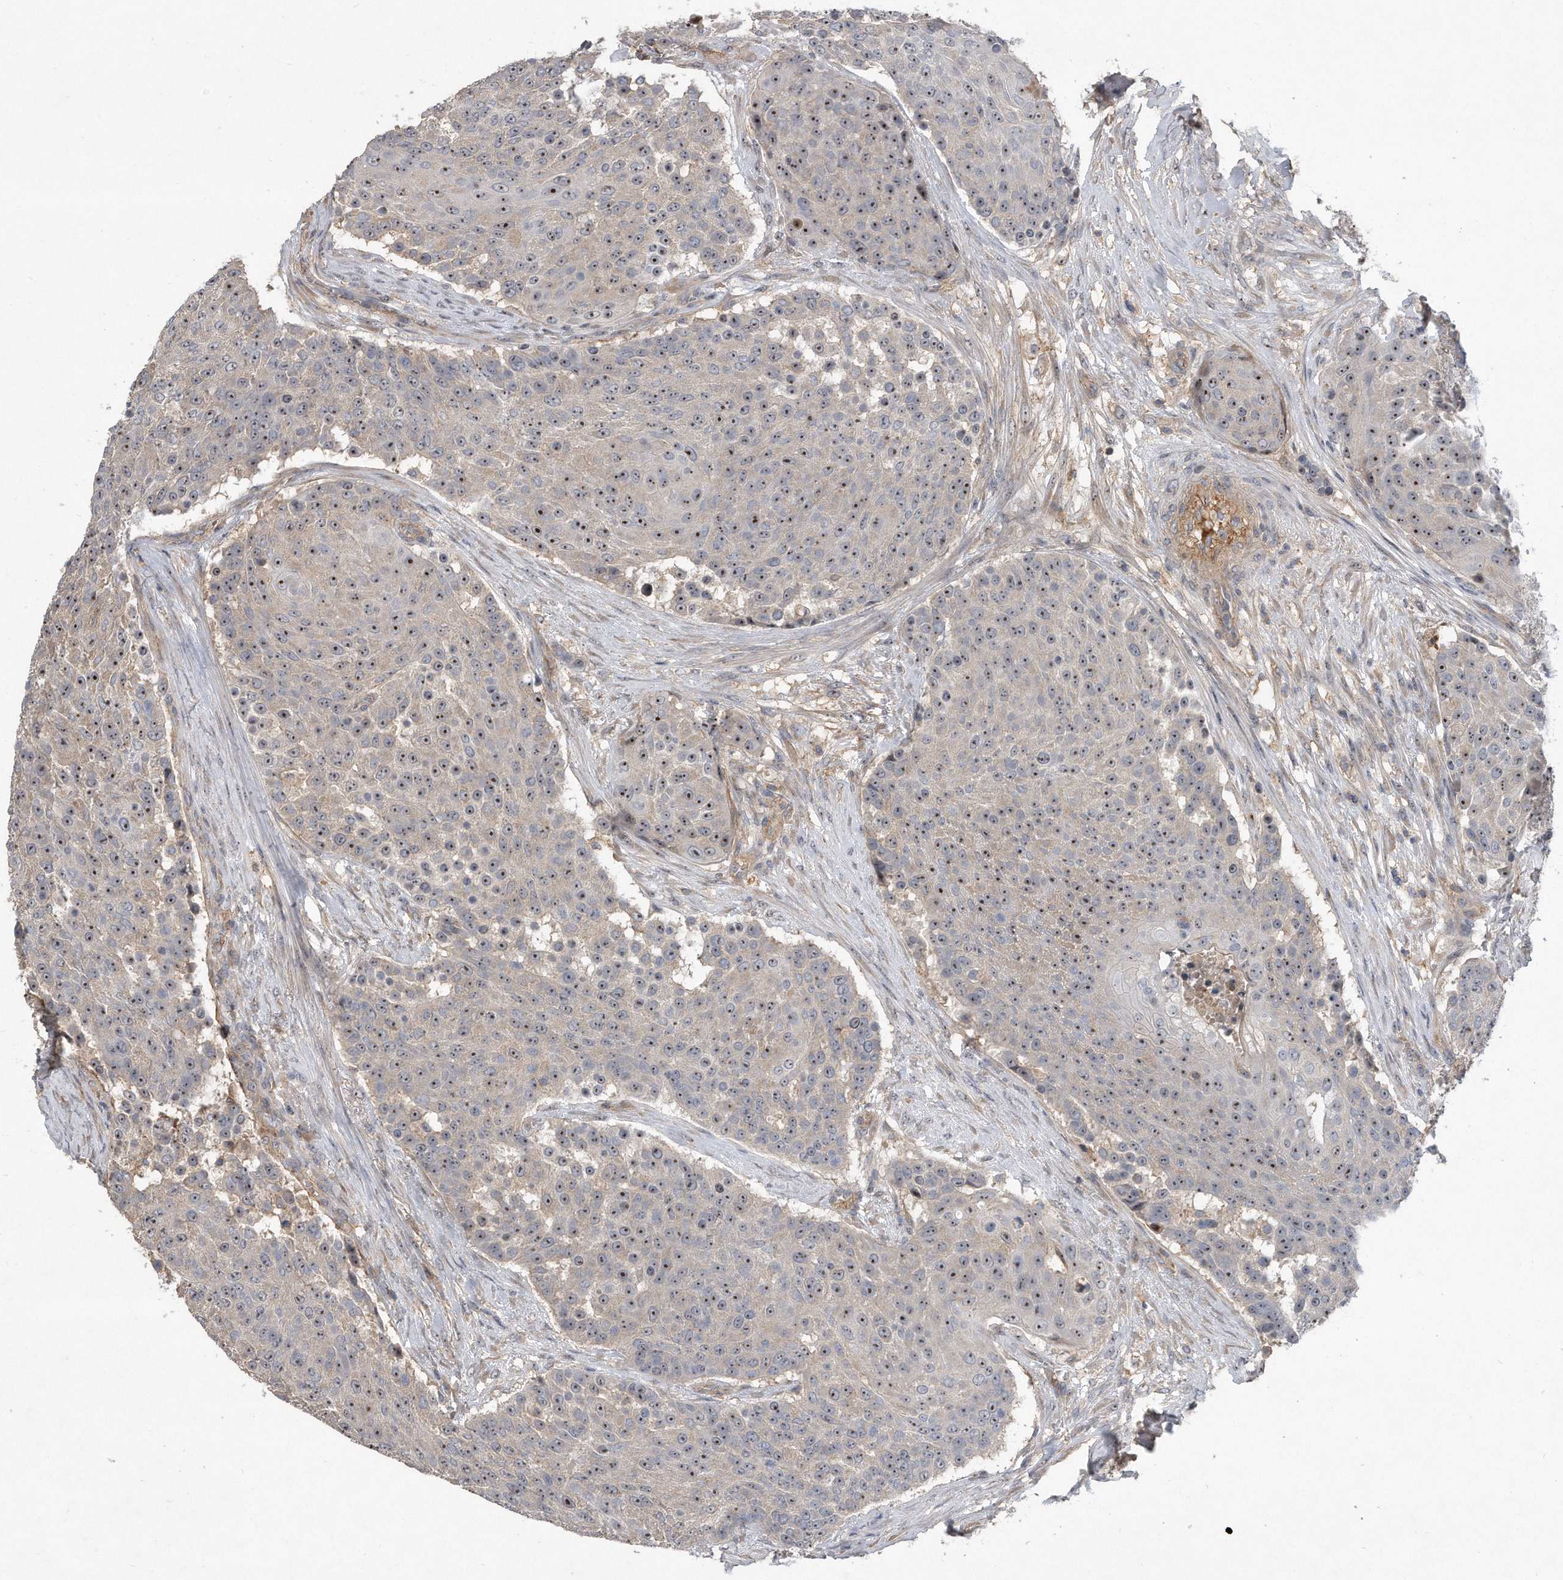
{"staining": {"intensity": "moderate", "quantity": ">75%", "location": "nuclear"}, "tissue": "urothelial cancer", "cell_type": "Tumor cells", "image_type": "cancer", "snomed": [{"axis": "morphology", "description": "Urothelial carcinoma, High grade"}, {"axis": "topography", "description": "Urinary bladder"}], "caption": "This is a histology image of immunohistochemistry (IHC) staining of urothelial cancer, which shows moderate positivity in the nuclear of tumor cells.", "gene": "PGBD2", "patient": {"sex": "female", "age": 63}}